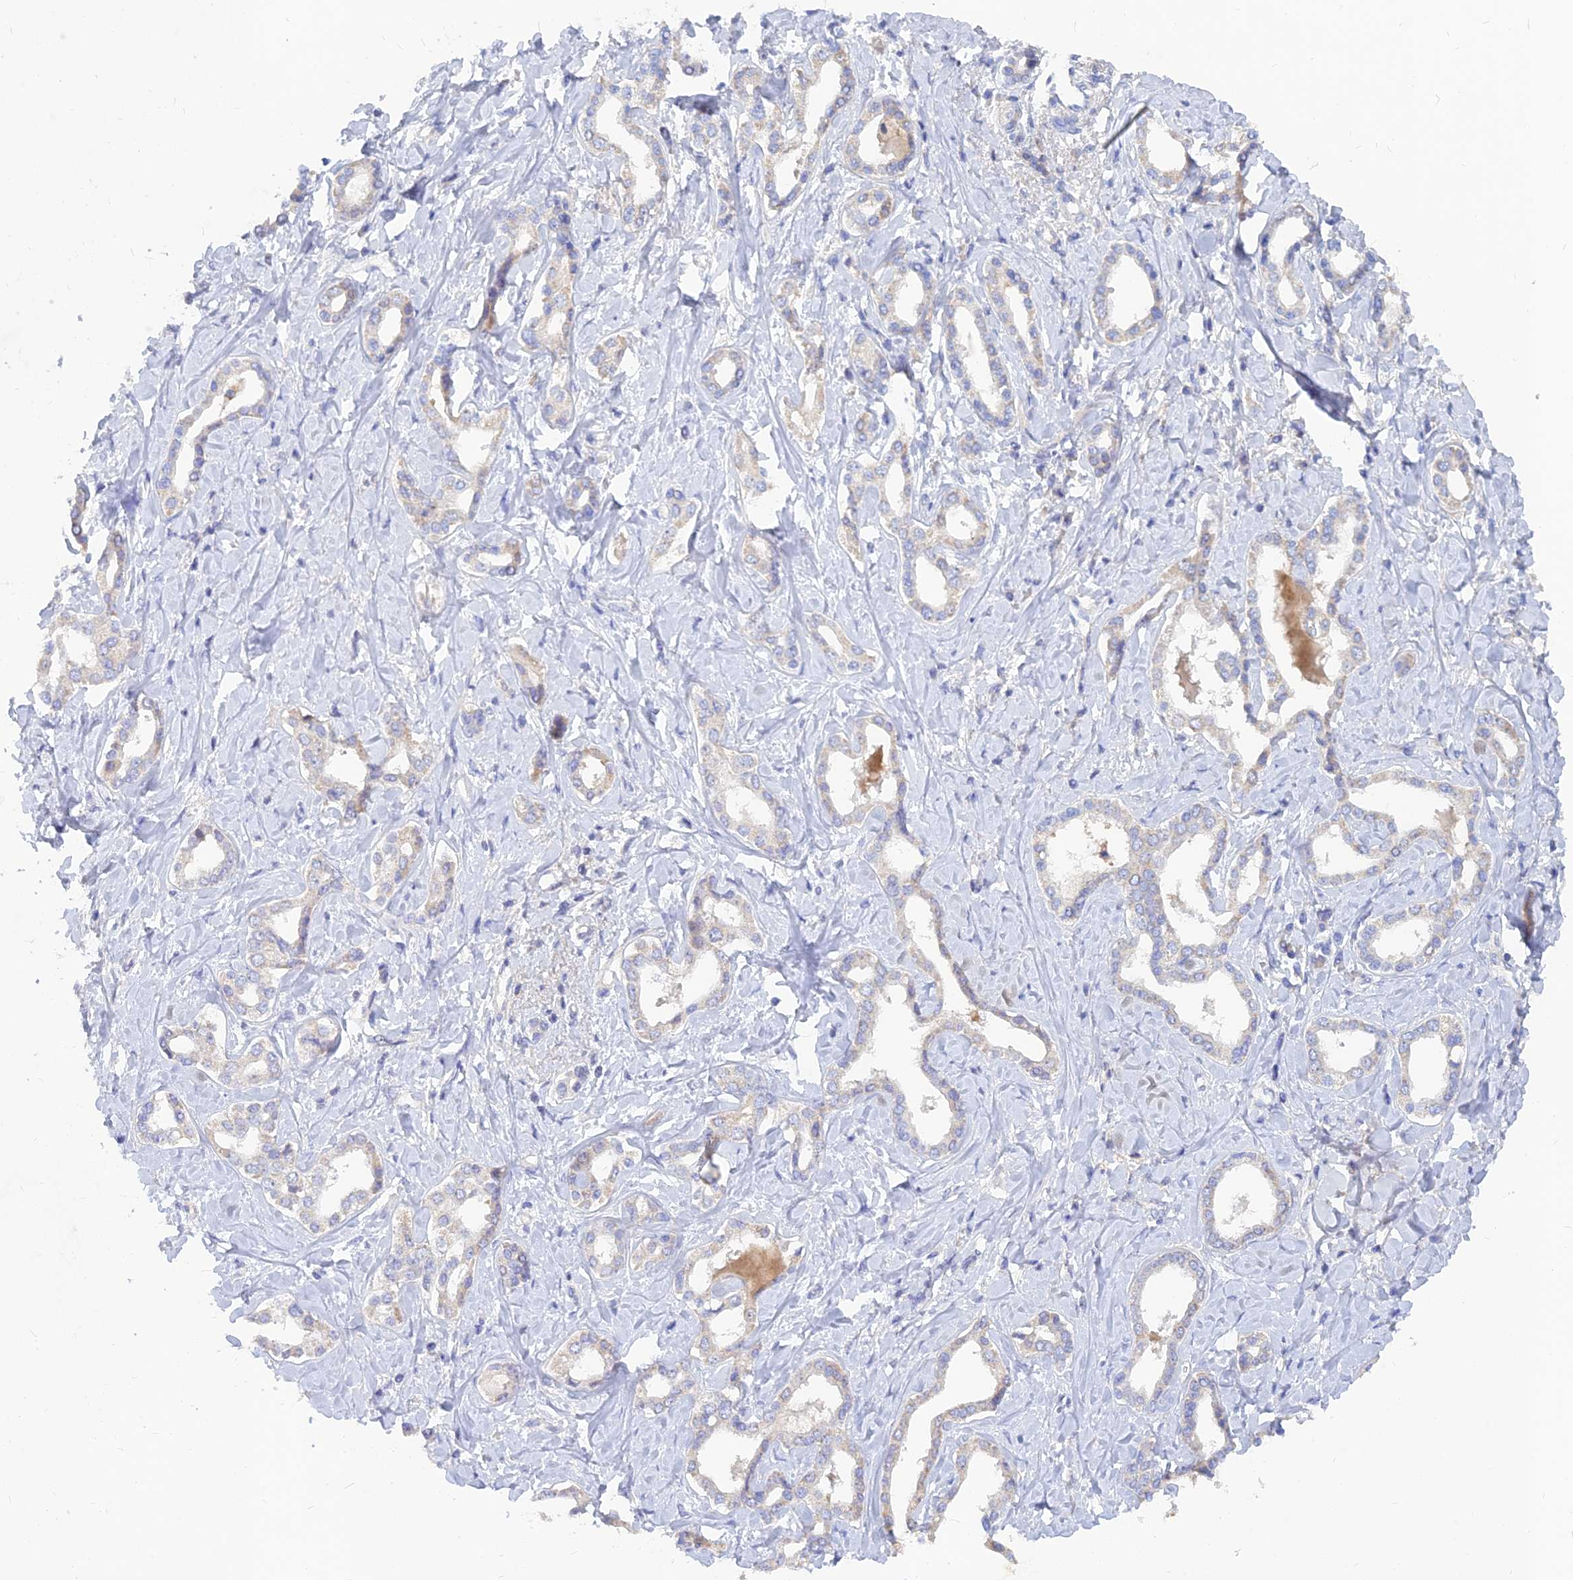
{"staining": {"intensity": "weak", "quantity": "<25%", "location": "cytoplasmic/membranous"}, "tissue": "liver cancer", "cell_type": "Tumor cells", "image_type": "cancer", "snomed": [{"axis": "morphology", "description": "Cholangiocarcinoma"}, {"axis": "topography", "description": "Liver"}], "caption": "This histopathology image is of liver cholangiocarcinoma stained with IHC to label a protein in brown with the nuclei are counter-stained blue. There is no positivity in tumor cells.", "gene": "CACNA1B", "patient": {"sex": "female", "age": 77}}